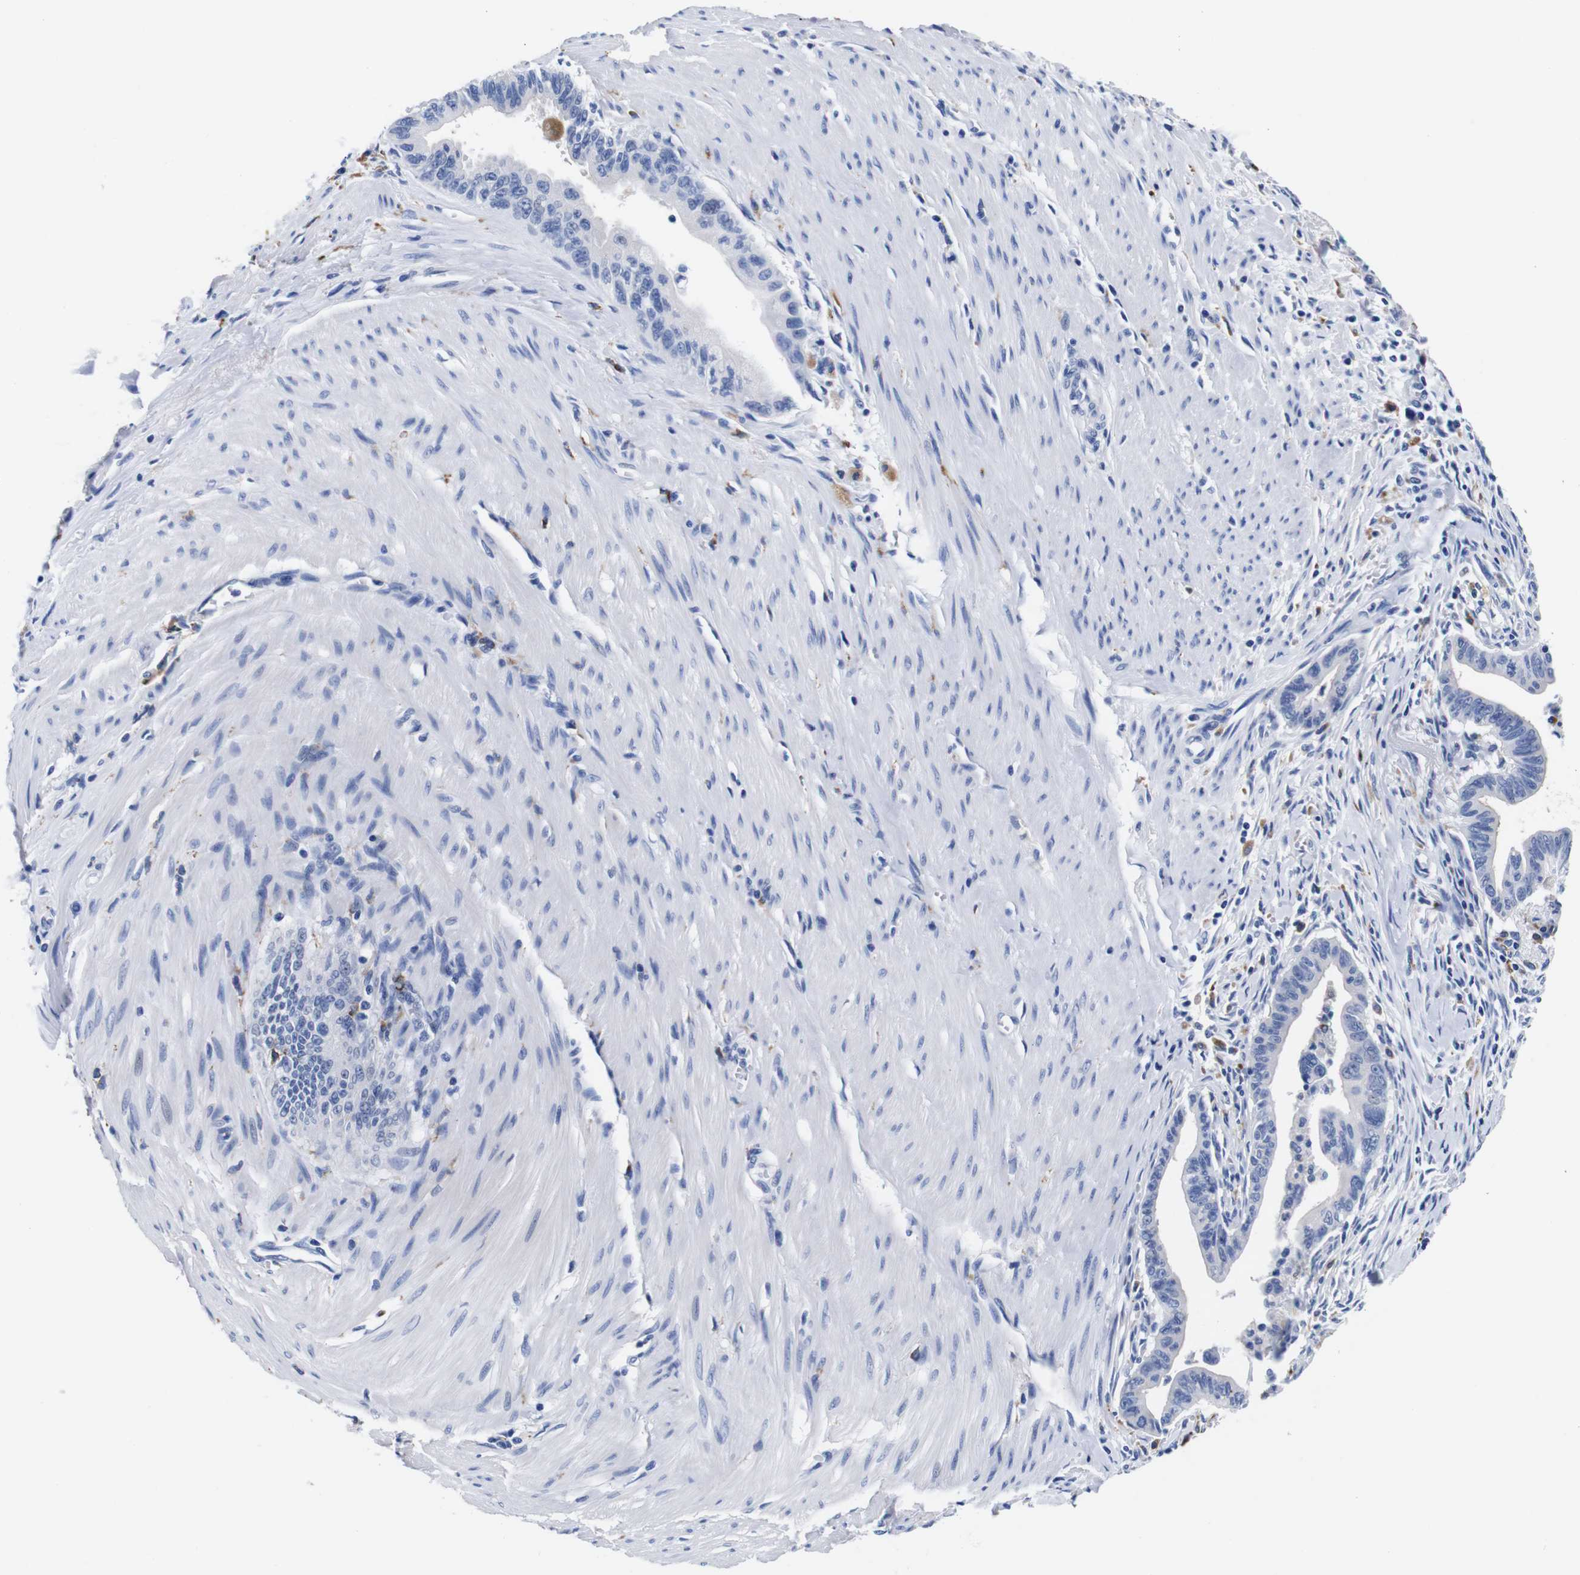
{"staining": {"intensity": "negative", "quantity": "none", "location": "none"}, "tissue": "pancreatic cancer", "cell_type": "Tumor cells", "image_type": "cancer", "snomed": [{"axis": "morphology", "description": "Adenocarcinoma, NOS"}, {"axis": "topography", "description": "Pancreas"}], "caption": "Tumor cells are negative for brown protein staining in adenocarcinoma (pancreatic).", "gene": "HLA-DMB", "patient": {"sex": "male", "age": 70}}